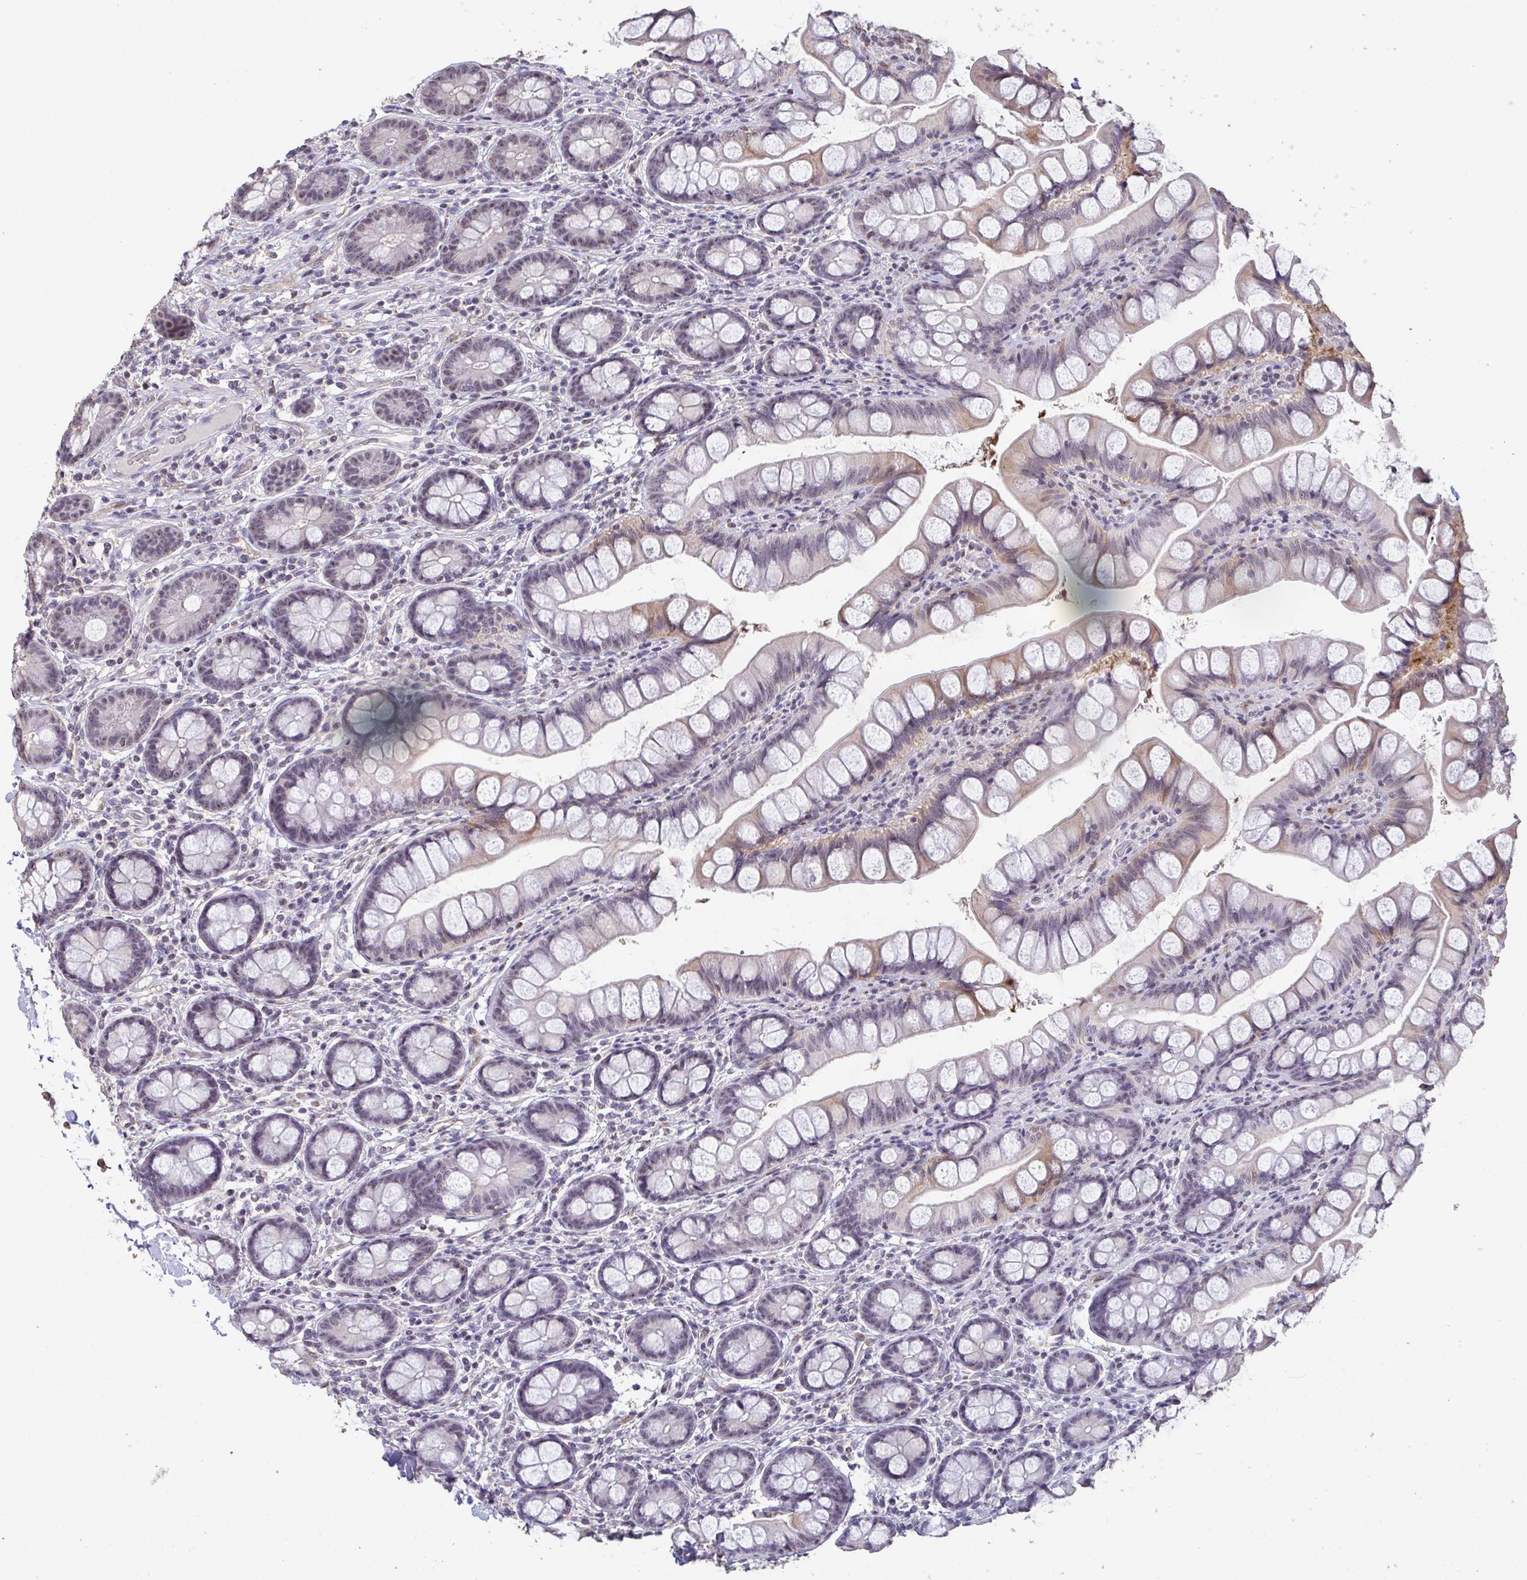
{"staining": {"intensity": "moderate", "quantity": "25%-75%", "location": "cytoplasmic/membranous,nuclear"}, "tissue": "small intestine", "cell_type": "Glandular cells", "image_type": "normal", "snomed": [{"axis": "morphology", "description": "Normal tissue, NOS"}, {"axis": "topography", "description": "Small intestine"}], "caption": "Moderate cytoplasmic/membranous,nuclear expression is present in about 25%-75% of glandular cells in unremarkable small intestine.", "gene": "SENP3", "patient": {"sex": "male", "age": 70}}